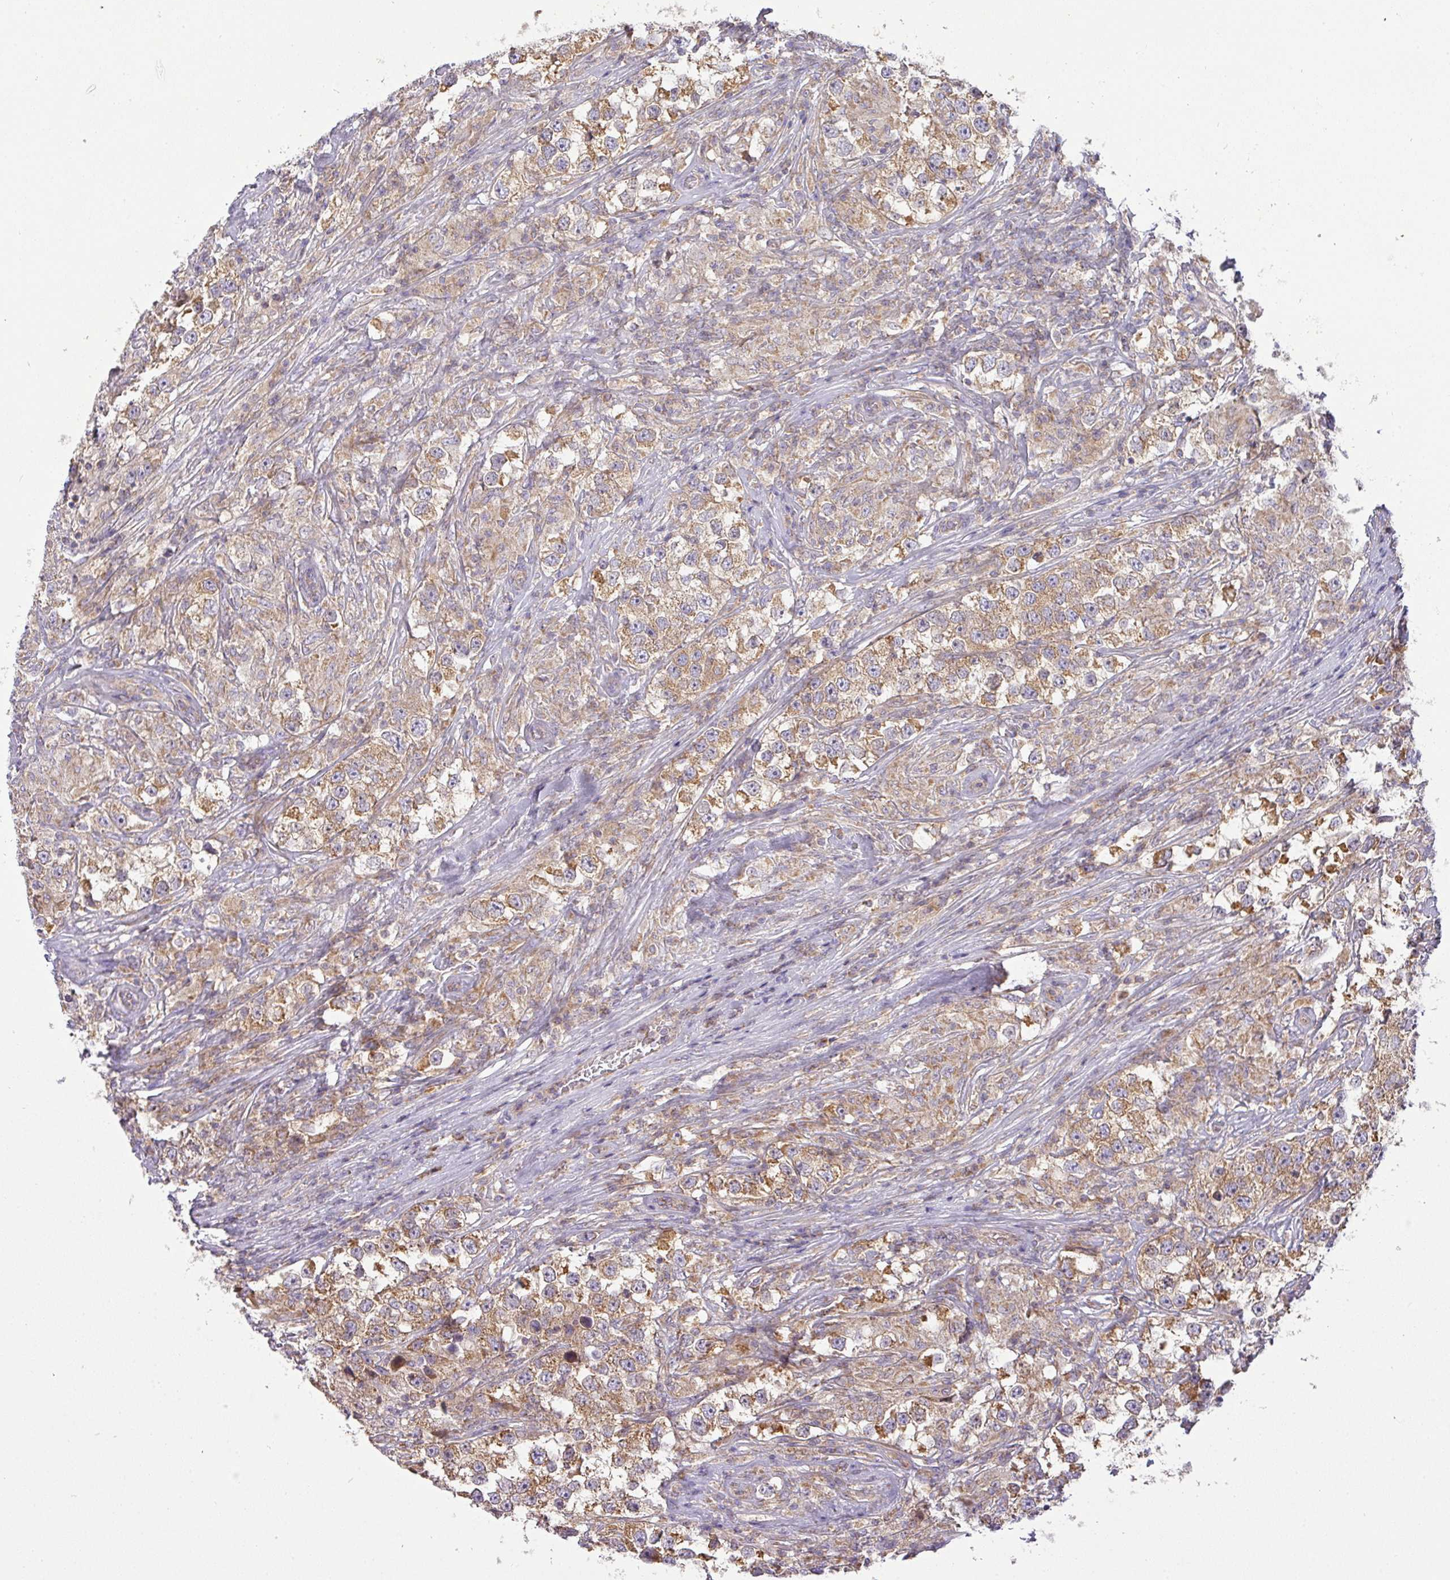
{"staining": {"intensity": "moderate", "quantity": ">75%", "location": "cytoplasmic/membranous"}, "tissue": "testis cancer", "cell_type": "Tumor cells", "image_type": "cancer", "snomed": [{"axis": "morphology", "description": "Seminoma, NOS"}, {"axis": "topography", "description": "Testis"}], "caption": "Protein positivity by immunohistochemistry reveals moderate cytoplasmic/membranous expression in about >75% of tumor cells in seminoma (testis). Using DAB (3,3'-diaminobenzidine) (brown) and hematoxylin (blue) stains, captured at high magnification using brightfield microscopy.", "gene": "ZNF211", "patient": {"sex": "male", "age": 46}}